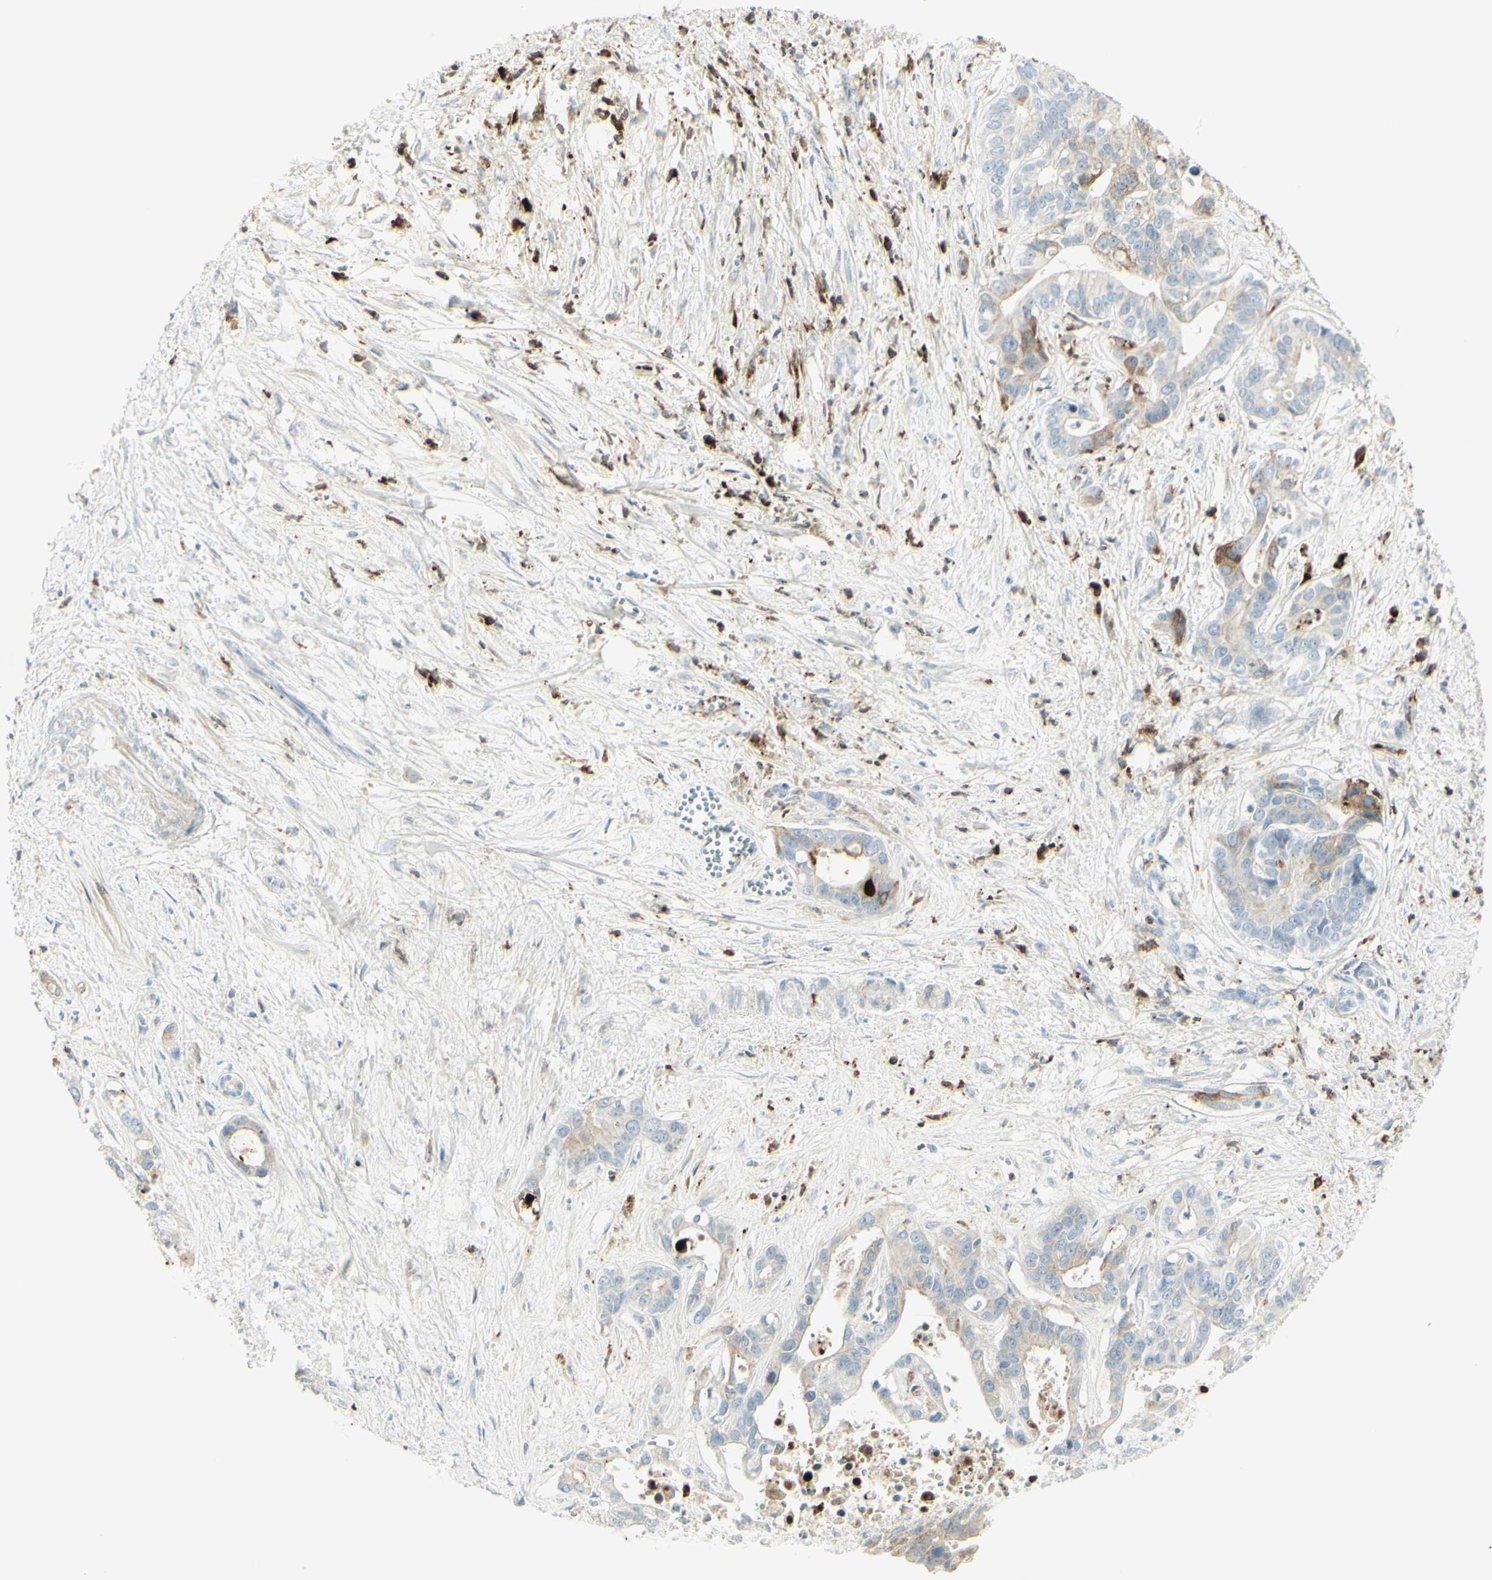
{"staining": {"intensity": "weak", "quantity": "25%-75%", "location": "cytoplasmic/membranous"}, "tissue": "liver cancer", "cell_type": "Tumor cells", "image_type": "cancer", "snomed": [{"axis": "morphology", "description": "Cholangiocarcinoma"}, {"axis": "topography", "description": "Liver"}], "caption": "Protein staining of cholangiocarcinoma (liver) tissue displays weak cytoplasmic/membranous expression in approximately 25%-75% of tumor cells.", "gene": "MDK", "patient": {"sex": "female", "age": 65}}